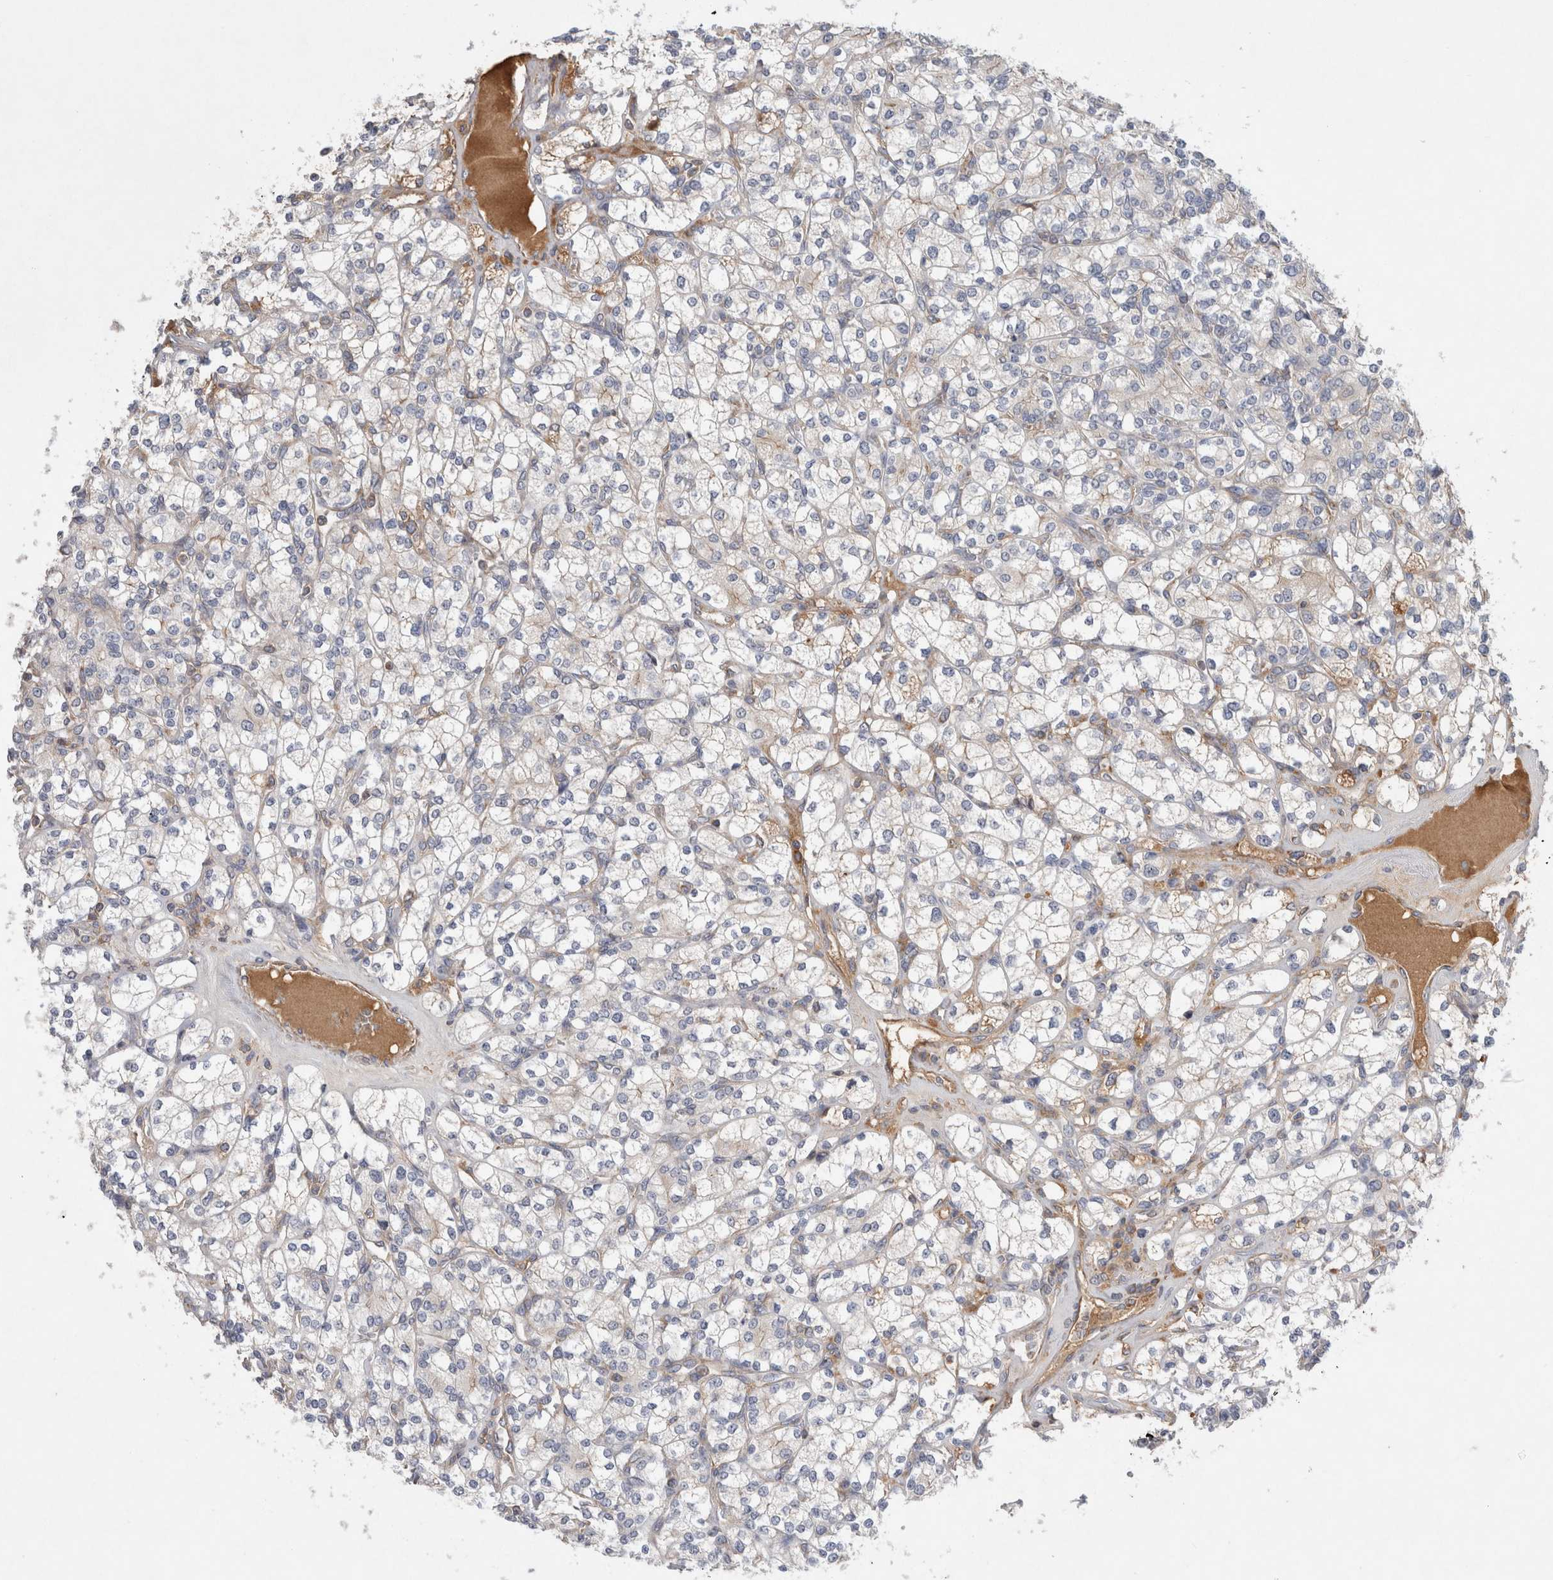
{"staining": {"intensity": "negative", "quantity": "none", "location": "none"}, "tissue": "renal cancer", "cell_type": "Tumor cells", "image_type": "cancer", "snomed": [{"axis": "morphology", "description": "Adenocarcinoma, NOS"}, {"axis": "topography", "description": "Kidney"}], "caption": "An immunohistochemistry image of adenocarcinoma (renal) is shown. There is no staining in tumor cells of adenocarcinoma (renal).", "gene": "MRPS28", "patient": {"sex": "male", "age": 77}}